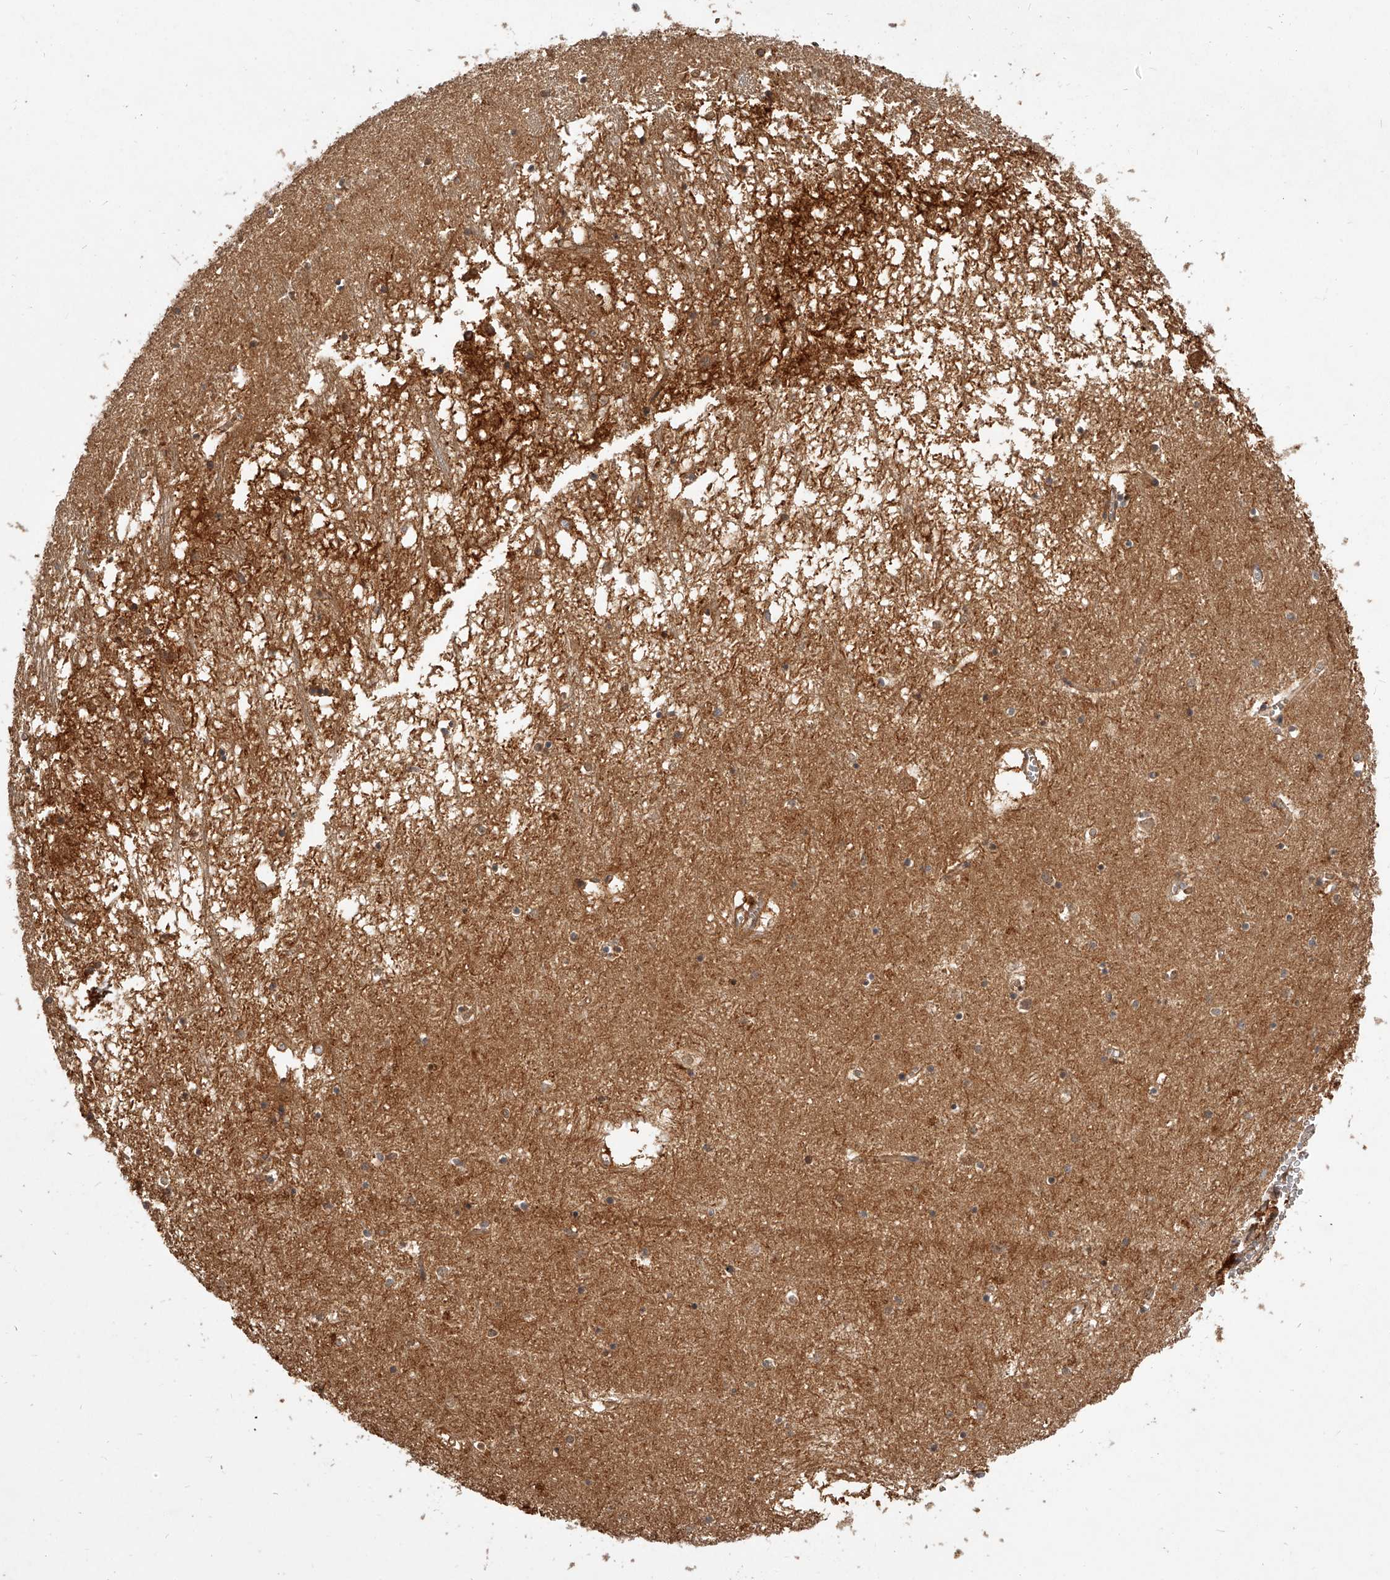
{"staining": {"intensity": "moderate", "quantity": ">75%", "location": "cytoplasmic/membranous"}, "tissue": "hippocampus", "cell_type": "Glial cells", "image_type": "normal", "snomed": [{"axis": "morphology", "description": "Normal tissue, NOS"}, {"axis": "topography", "description": "Hippocampus"}], "caption": "Immunohistochemical staining of unremarkable hippocampus reveals moderate cytoplasmic/membranous protein staining in approximately >75% of glial cells. The staining was performed using DAB, with brown indicating positive protein expression. Nuclei are stained blue with hematoxylin.", "gene": "CRYZL1", "patient": {"sex": "male", "age": 70}}